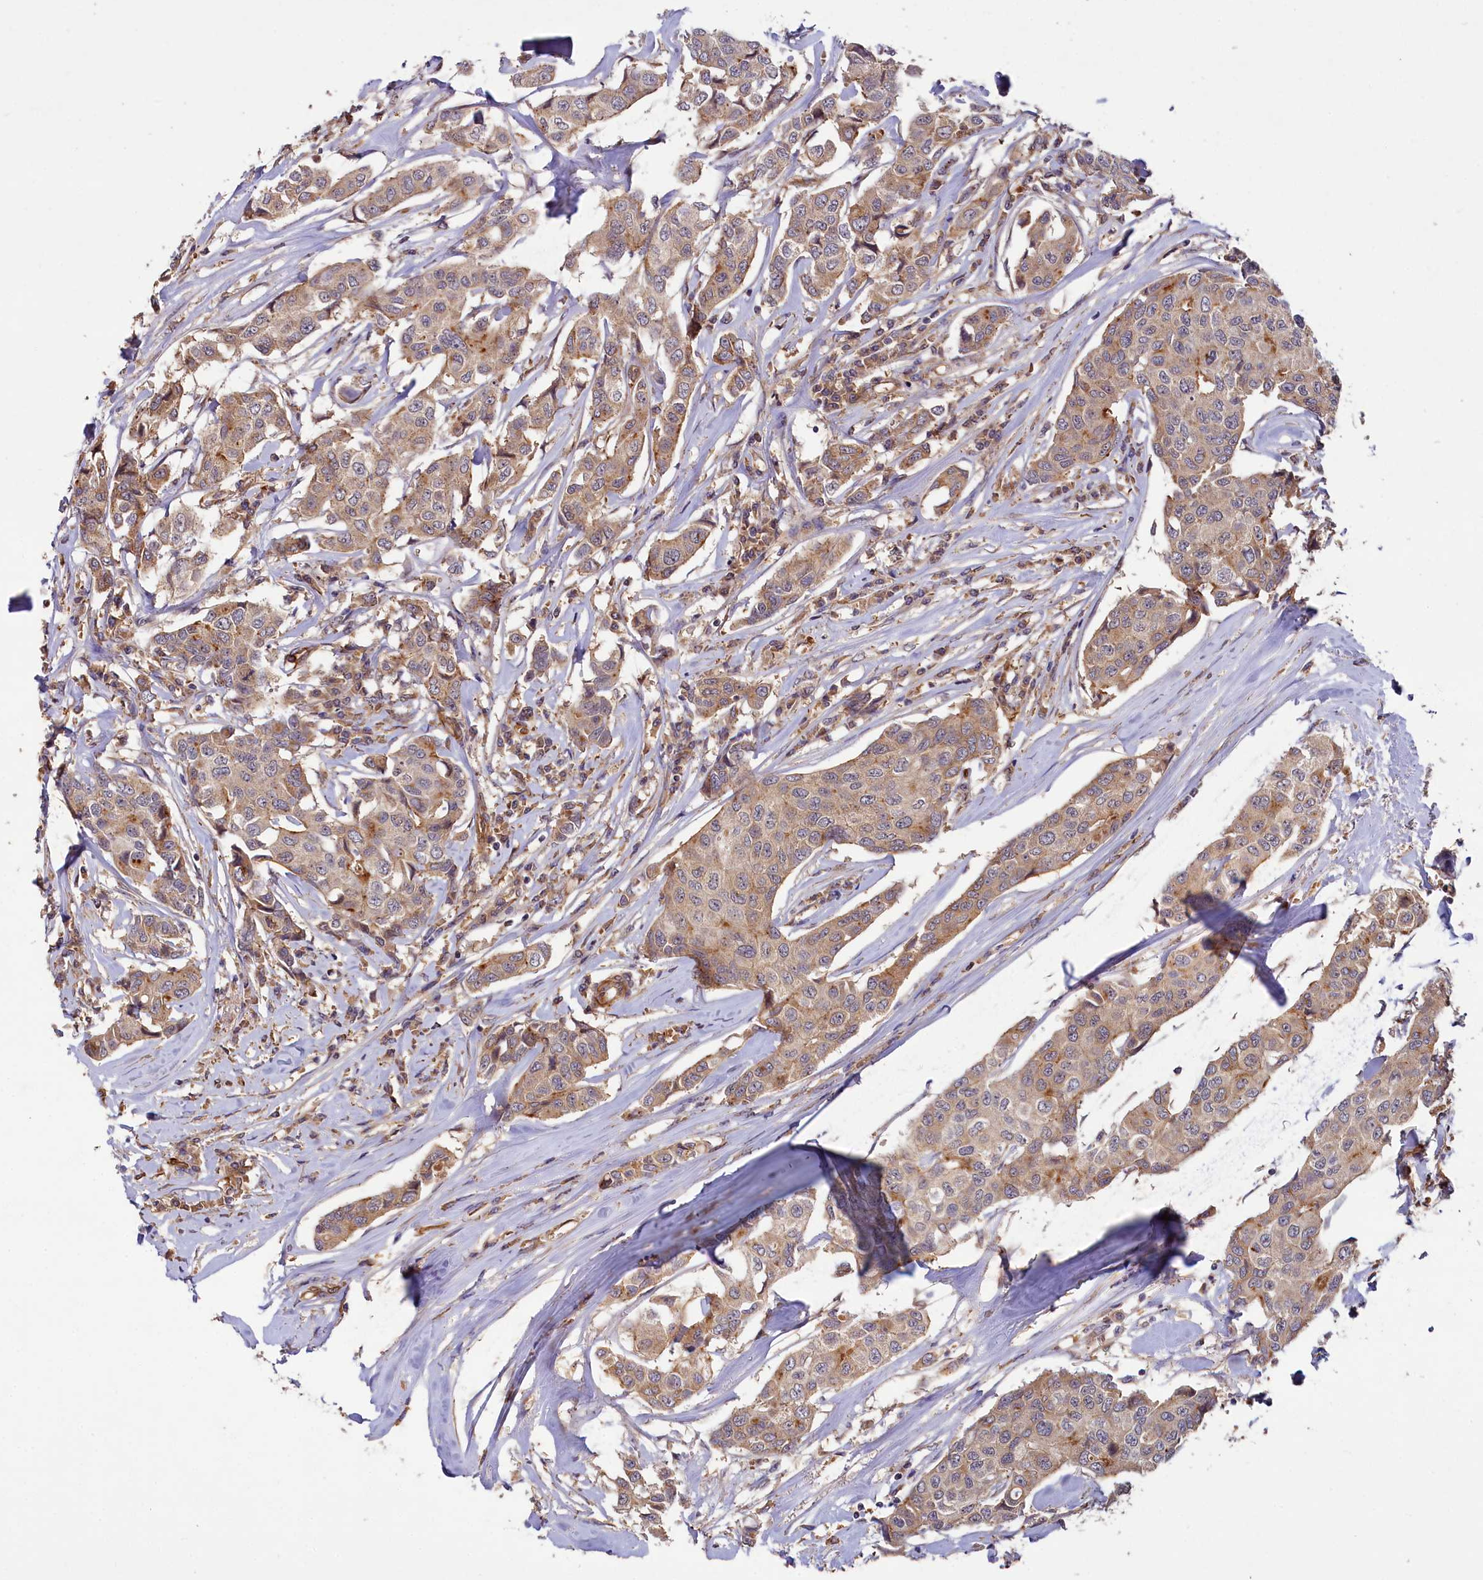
{"staining": {"intensity": "weak", "quantity": ">75%", "location": "cytoplasmic/membranous"}, "tissue": "breast cancer", "cell_type": "Tumor cells", "image_type": "cancer", "snomed": [{"axis": "morphology", "description": "Duct carcinoma"}, {"axis": "topography", "description": "Breast"}], "caption": "This is an image of IHC staining of breast cancer (infiltrating ductal carcinoma), which shows weak expression in the cytoplasmic/membranous of tumor cells.", "gene": "PKN2", "patient": {"sex": "female", "age": 80}}